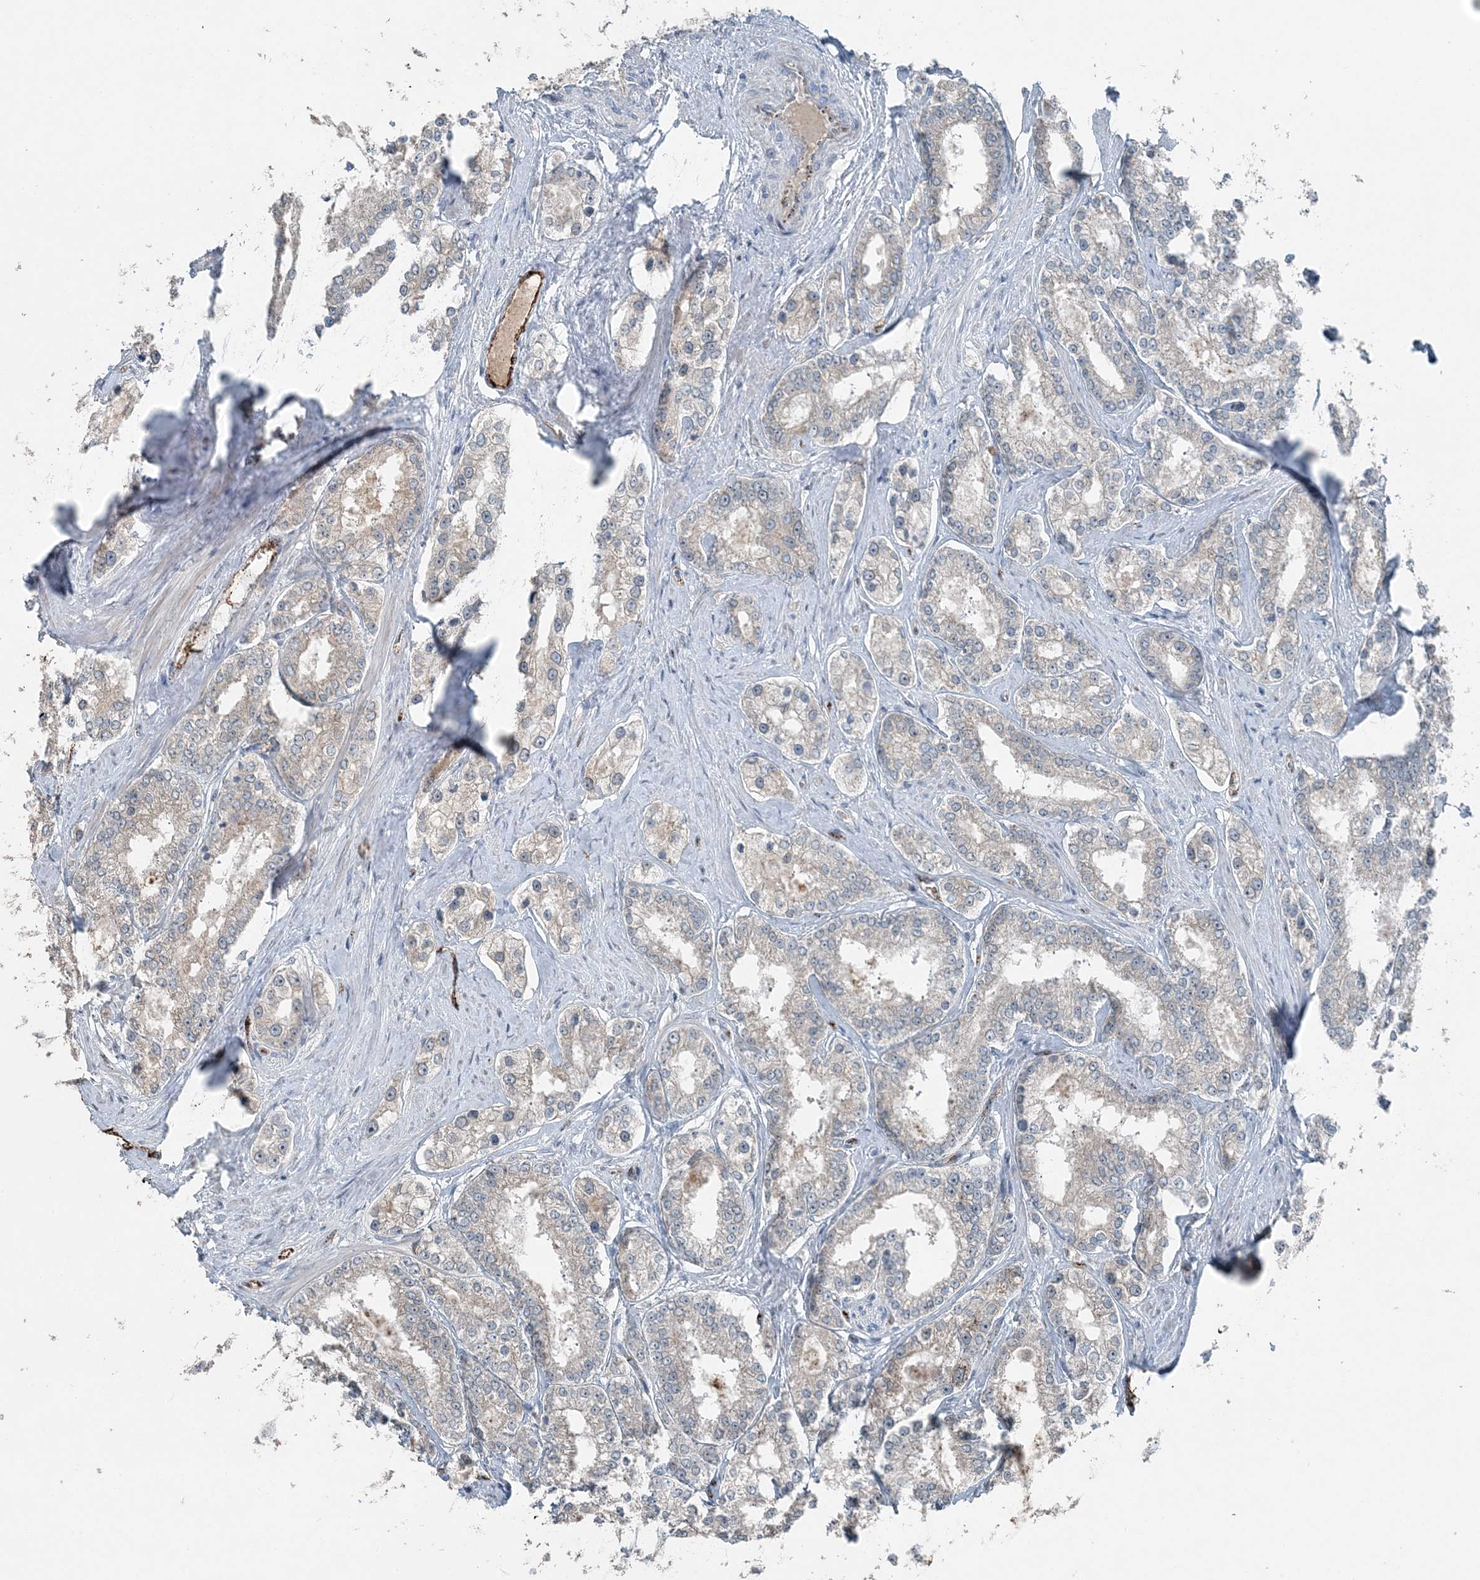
{"staining": {"intensity": "negative", "quantity": "none", "location": "none"}, "tissue": "prostate cancer", "cell_type": "Tumor cells", "image_type": "cancer", "snomed": [{"axis": "morphology", "description": "Normal tissue, NOS"}, {"axis": "morphology", "description": "Adenocarcinoma, High grade"}, {"axis": "topography", "description": "Prostate"}], "caption": "IHC histopathology image of human adenocarcinoma (high-grade) (prostate) stained for a protein (brown), which reveals no positivity in tumor cells.", "gene": "ELOVL7", "patient": {"sex": "male", "age": 83}}